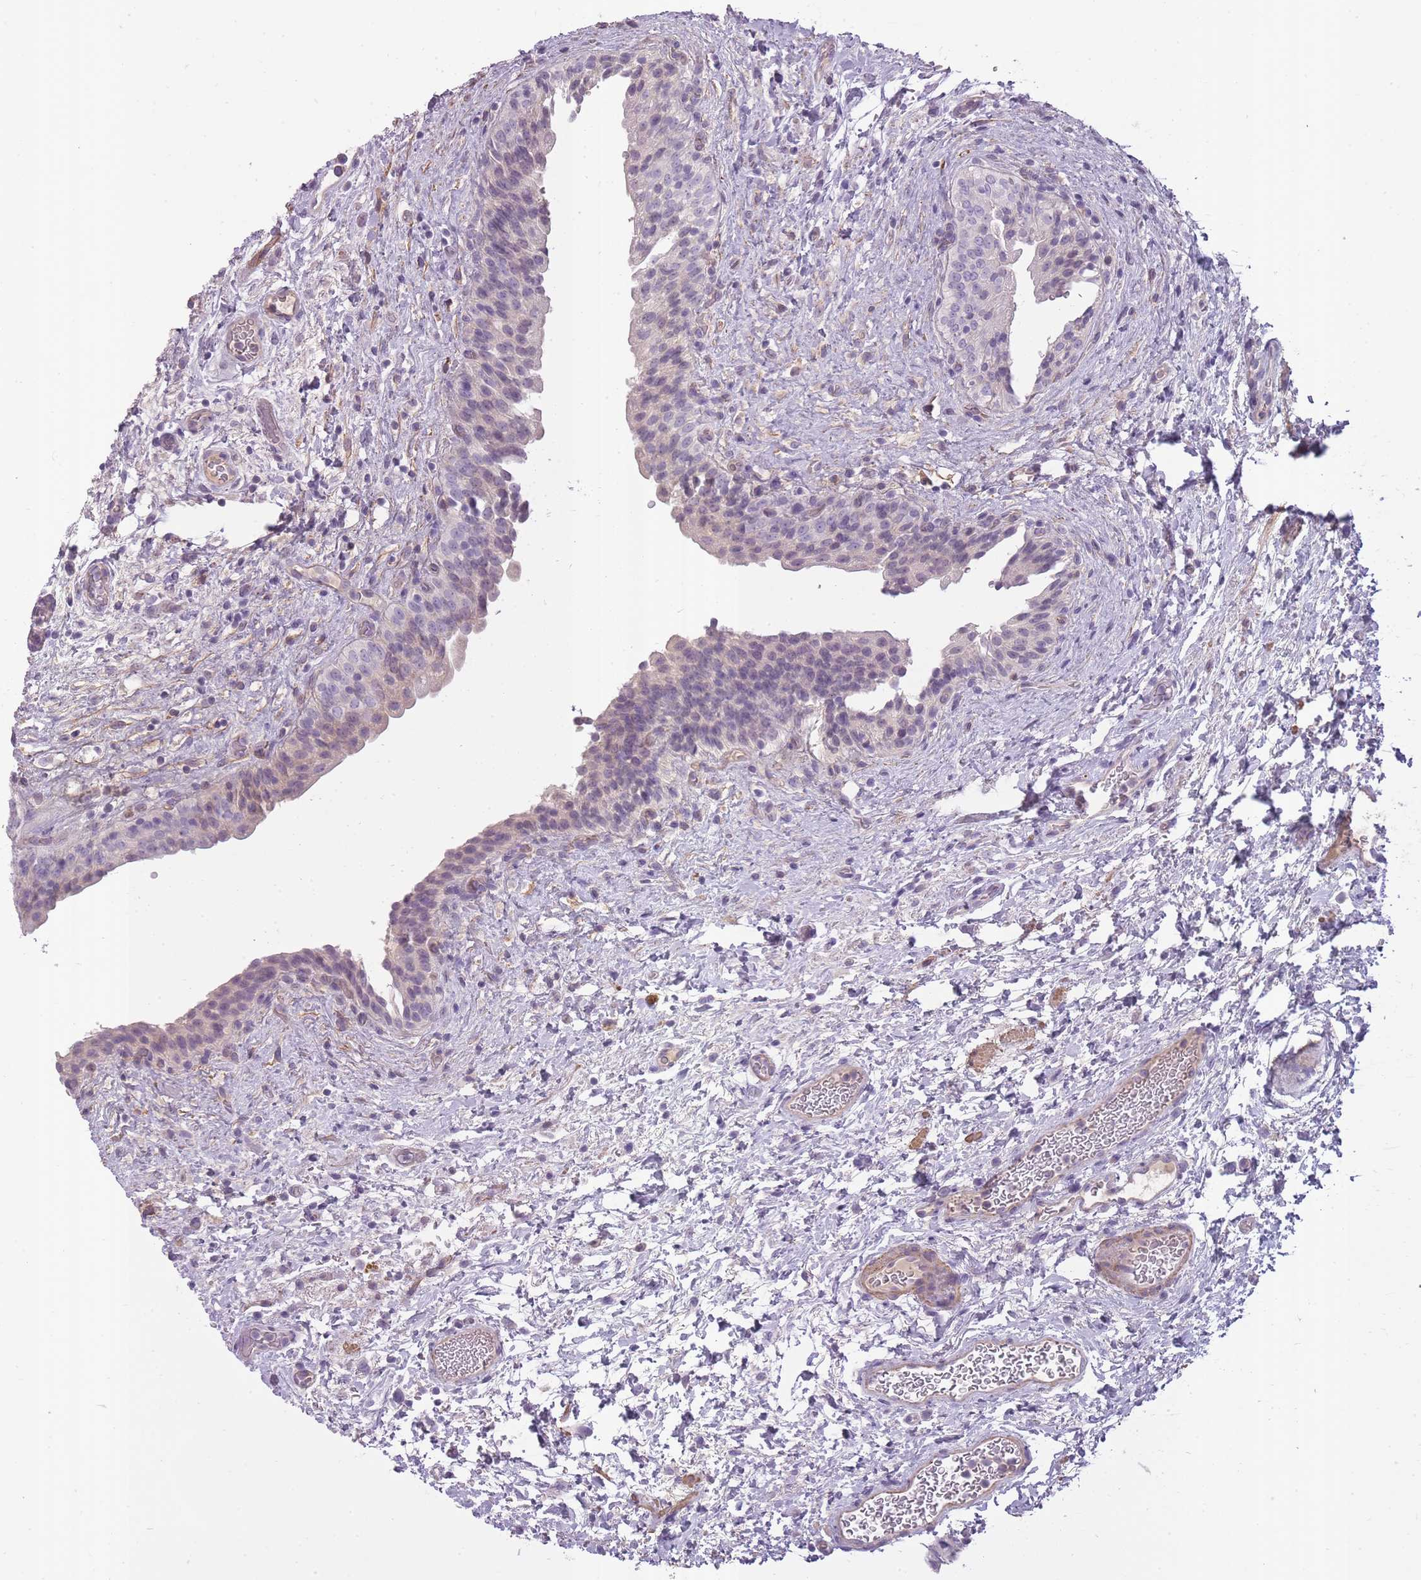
{"staining": {"intensity": "negative", "quantity": "none", "location": "none"}, "tissue": "urinary bladder", "cell_type": "Urothelial cells", "image_type": "normal", "snomed": [{"axis": "morphology", "description": "Normal tissue, NOS"}, {"axis": "topography", "description": "Urinary bladder"}], "caption": "Urothelial cells are negative for brown protein staining in normal urinary bladder. (Immunohistochemistry, brightfield microscopy, high magnification).", "gene": "SLC8A2", "patient": {"sex": "male", "age": 69}}